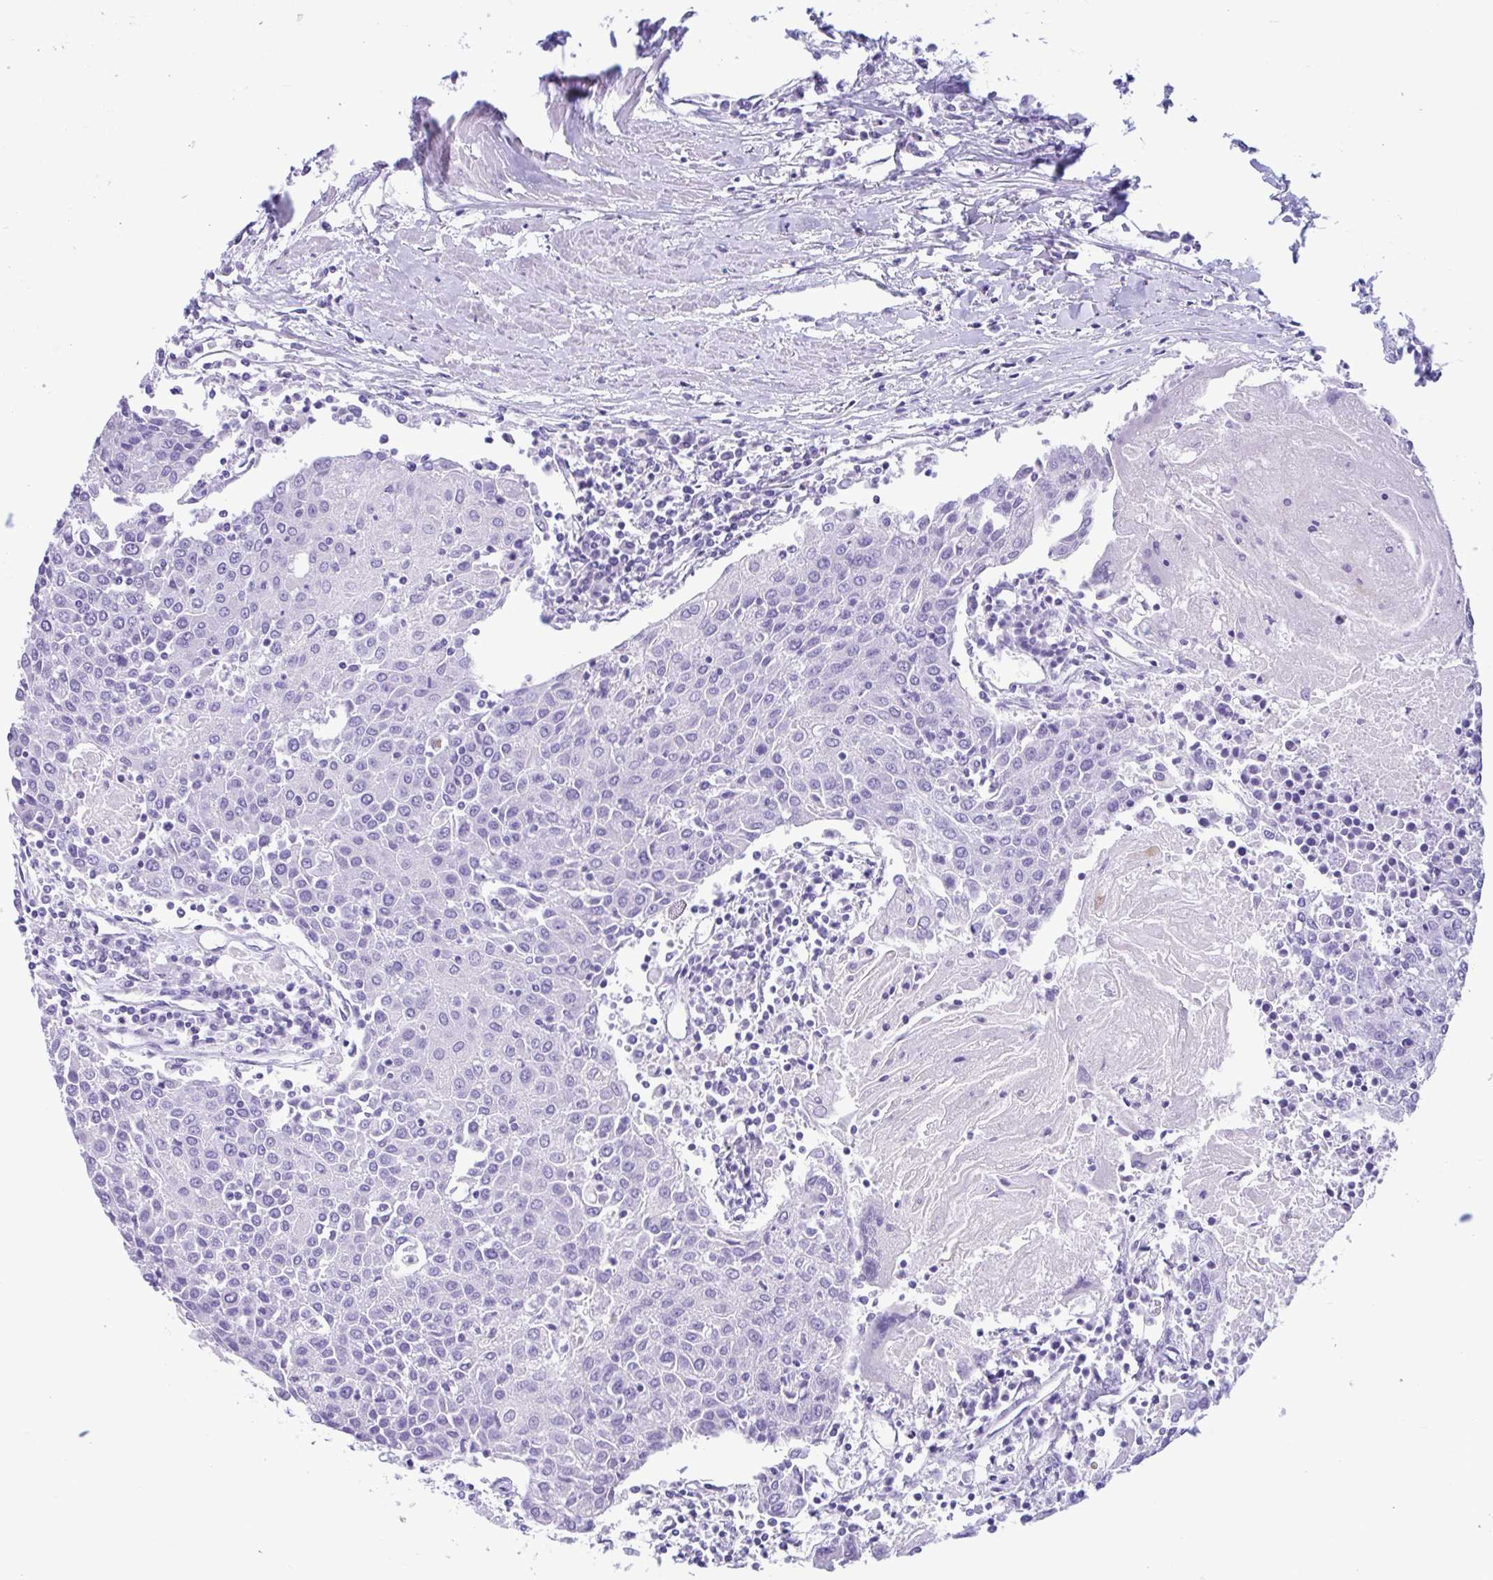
{"staining": {"intensity": "negative", "quantity": "none", "location": "none"}, "tissue": "urothelial cancer", "cell_type": "Tumor cells", "image_type": "cancer", "snomed": [{"axis": "morphology", "description": "Urothelial carcinoma, High grade"}, {"axis": "topography", "description": "Urinary bladder"}], "caption": "An image of high-grade urothelial carcinoma stained for a protein demonstrates no brown staining in tumor cells.", "gene": "OR4N4", "patient": {"sex": "female", "age": 85}}